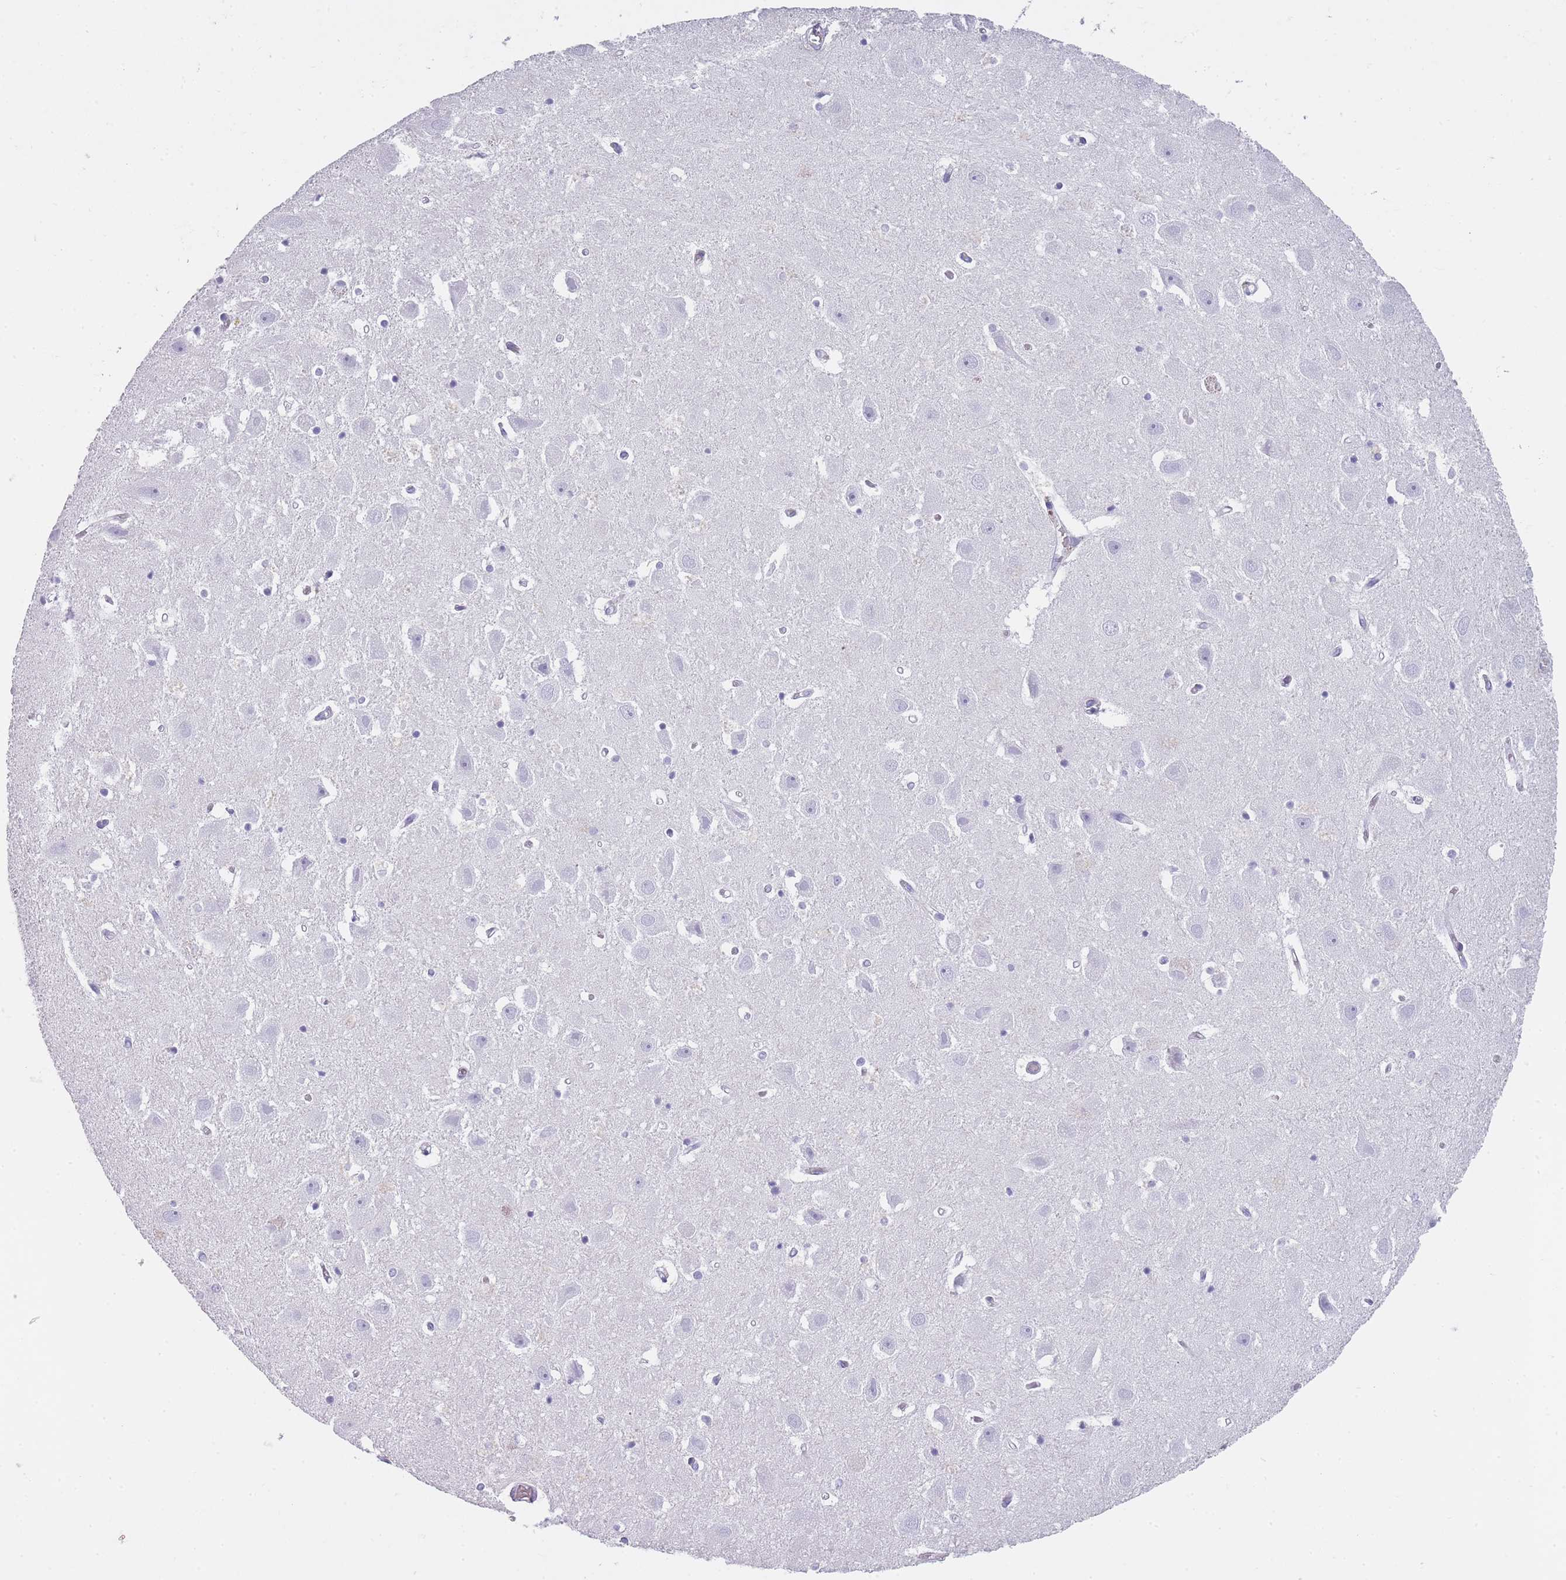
{"staining": {"intensity": "negative", "quantity": "none", "location": "none"}, "tissue": "hippocampus", "cell_type": "Glial cells", "image_type": "normal", "snomed": [{"axis": "morphology", "description": "Normal tissue, NOS"}, {"axis": "topography", "description": "Hippocampus"}], "caption": "A high-resolution photomicrograph shows immunohistochemistry staining of unremarkable hippocampus, which shows no significant positivity in glial cells. The staining is performed using DAB (3,3'-diaminobenzidine) brown chromogen with nuclei counter-stained in using hematoxylin.", "gene": "TCP11X1", "patient": {"sex": "female", "age": 52}}